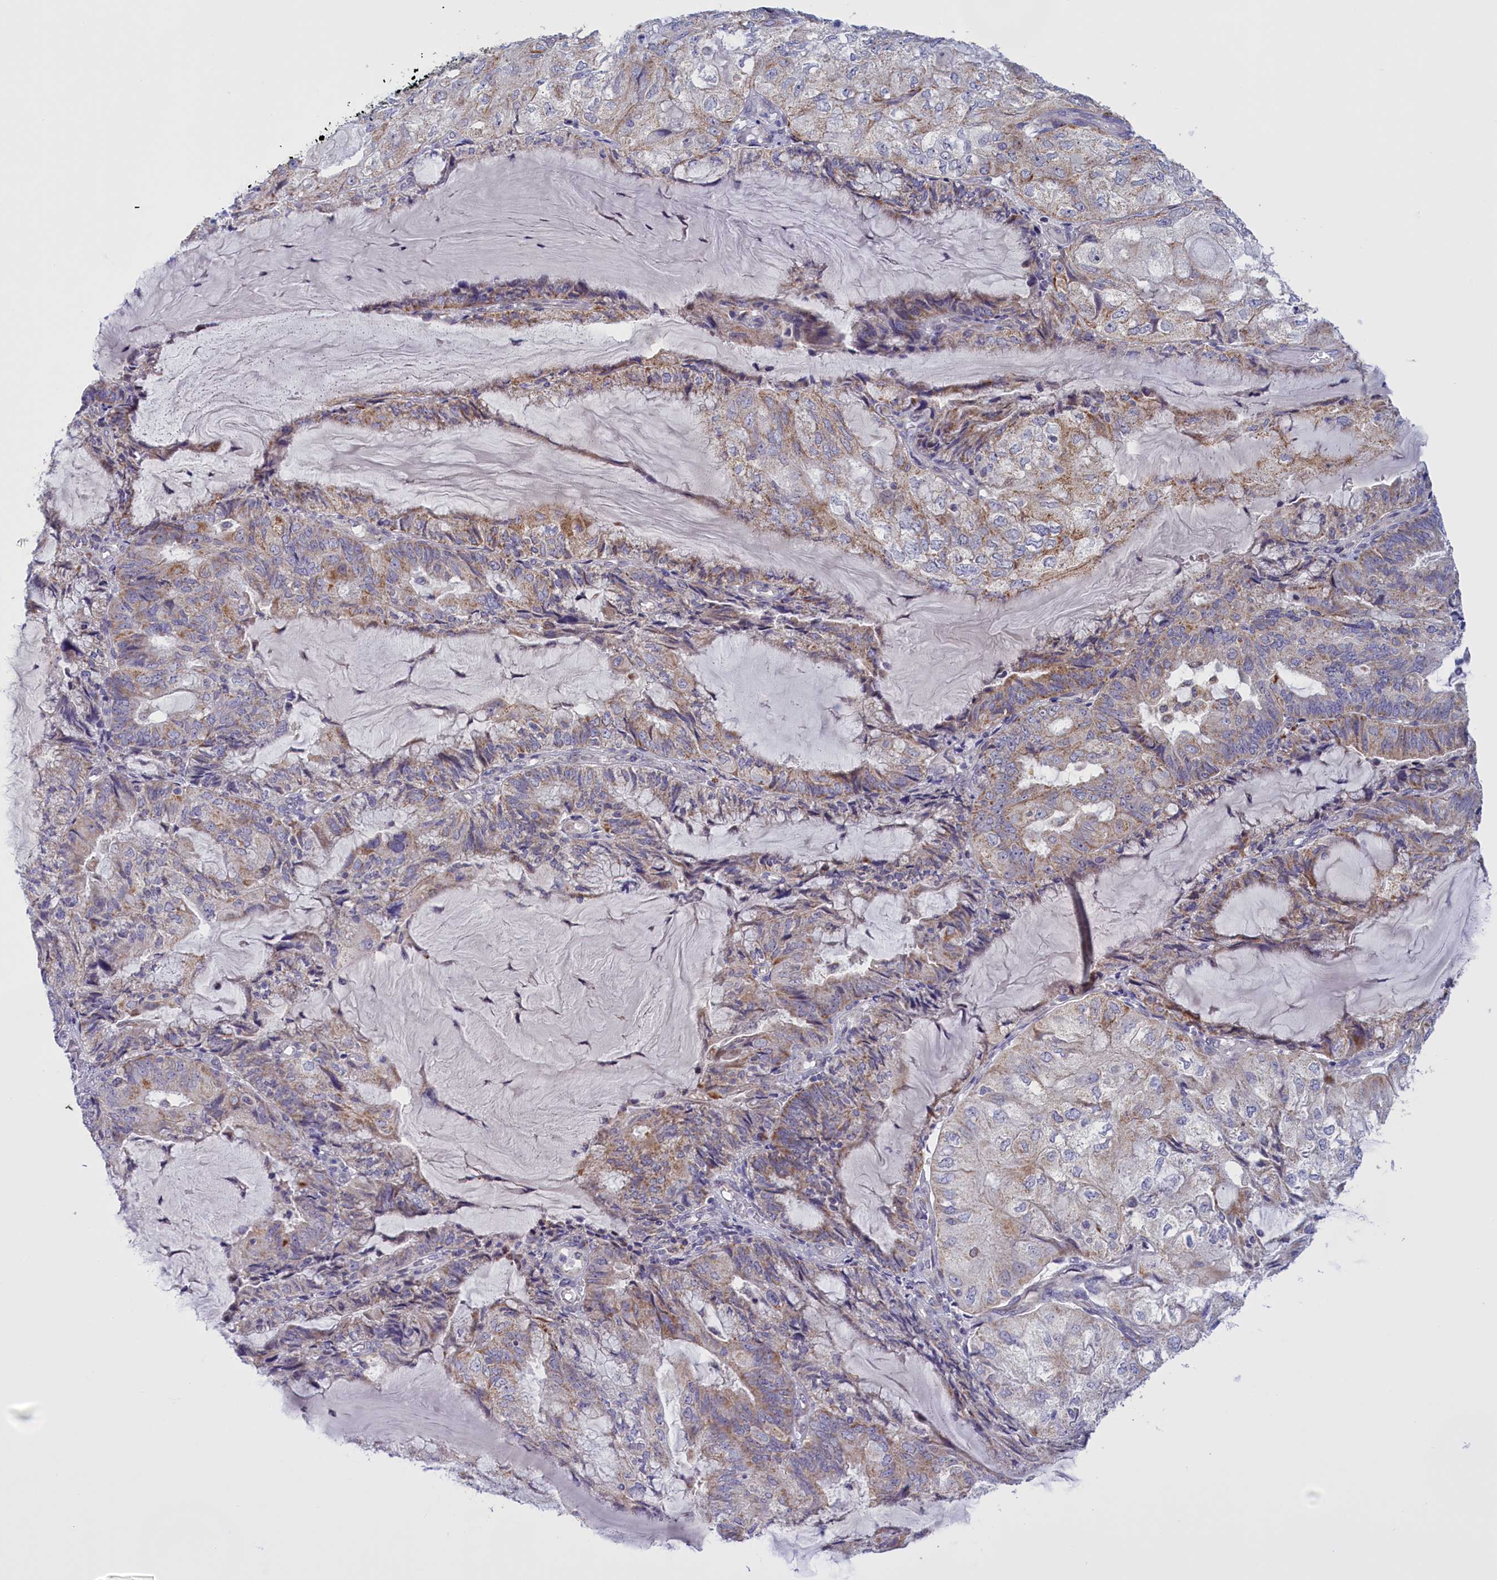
{"staining": {"intensity": "moderate", "quantity": "<25%", "location": "cytoplasmic/membranous"}, "tissue": "endometrial cancer", "cell_type": "Tumor cells", "image_type": "cancer", "snomed": [{"axis": "morphology", "description": "Adenocarcinoma, NOS"}, {"axis": "topography", "description": "Endometrium"}], "caption": "Immunohistochemistry (DAB (3,3'-diaminobenzidine)) staining of endometrial cancer (adenocarcinoma) shows moderate cytoplasmic/membranous protein staining in about <25% of tumor cells. (IHC, brightfield microscopy, high magnification).", "gene": "FAM149B1", "patient": {"sex": "female", "age": 81}}